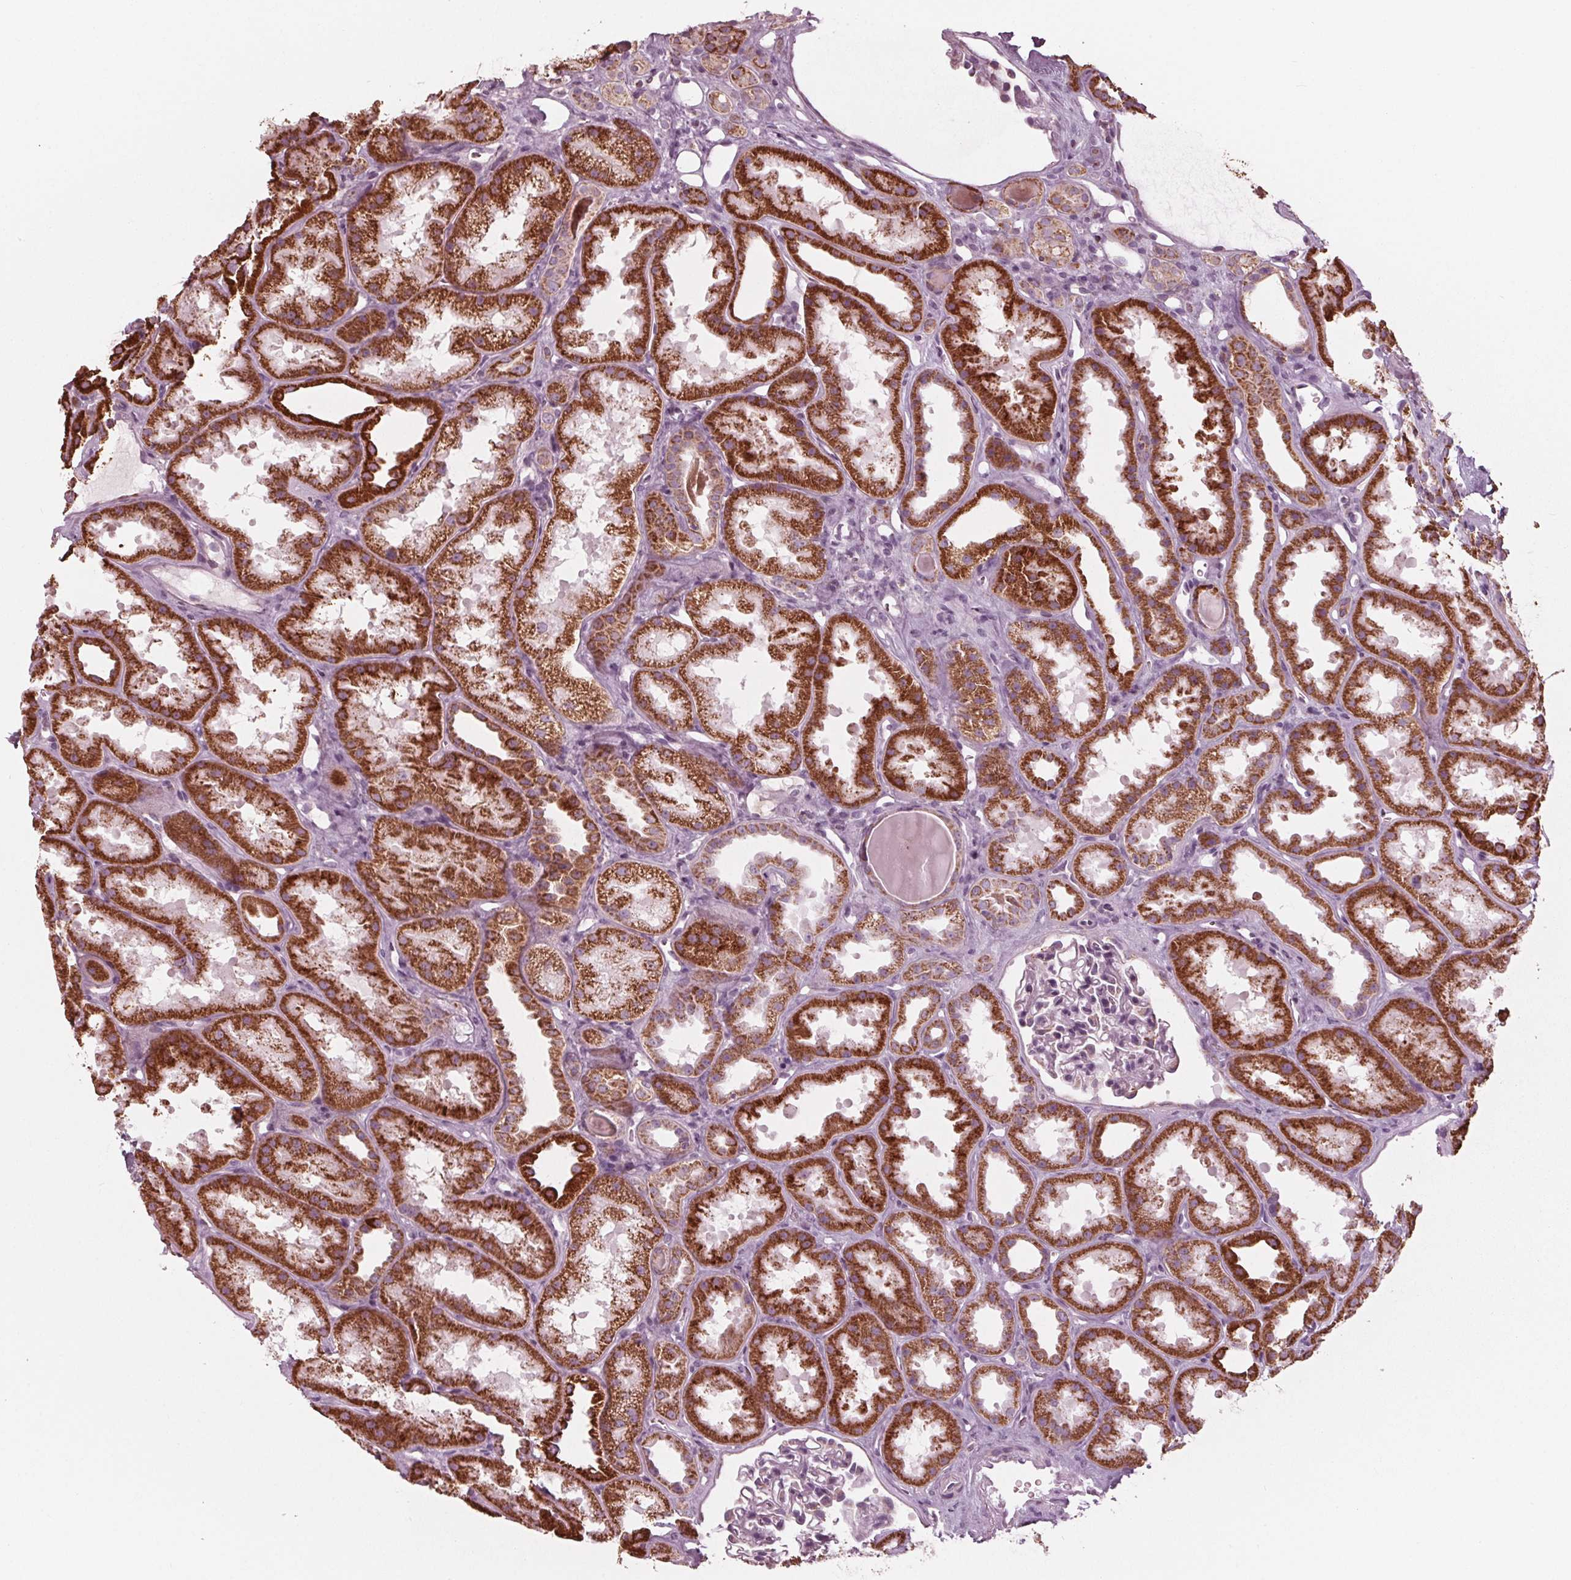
{"staining": {"intensity": "negative", "quantity": "none", "location": "none"}, "tissue": "kidney", "cell_type": "Cells in glomeruli", "image_type": "normal", "snomed": [{"axis": "morphology", "description": "Normal tissue, NOS"}, {"axis": "topography", "description": "Kidney"}], "caption": "The histopathology image reveals no staining of cells in glomeruli in unremarkable kidney. (DAB immunohistochemistry (IHC) with hematoxylin counter stain).", "gene": "CLN6", "patient": {"sex": "male", "age": 61}}